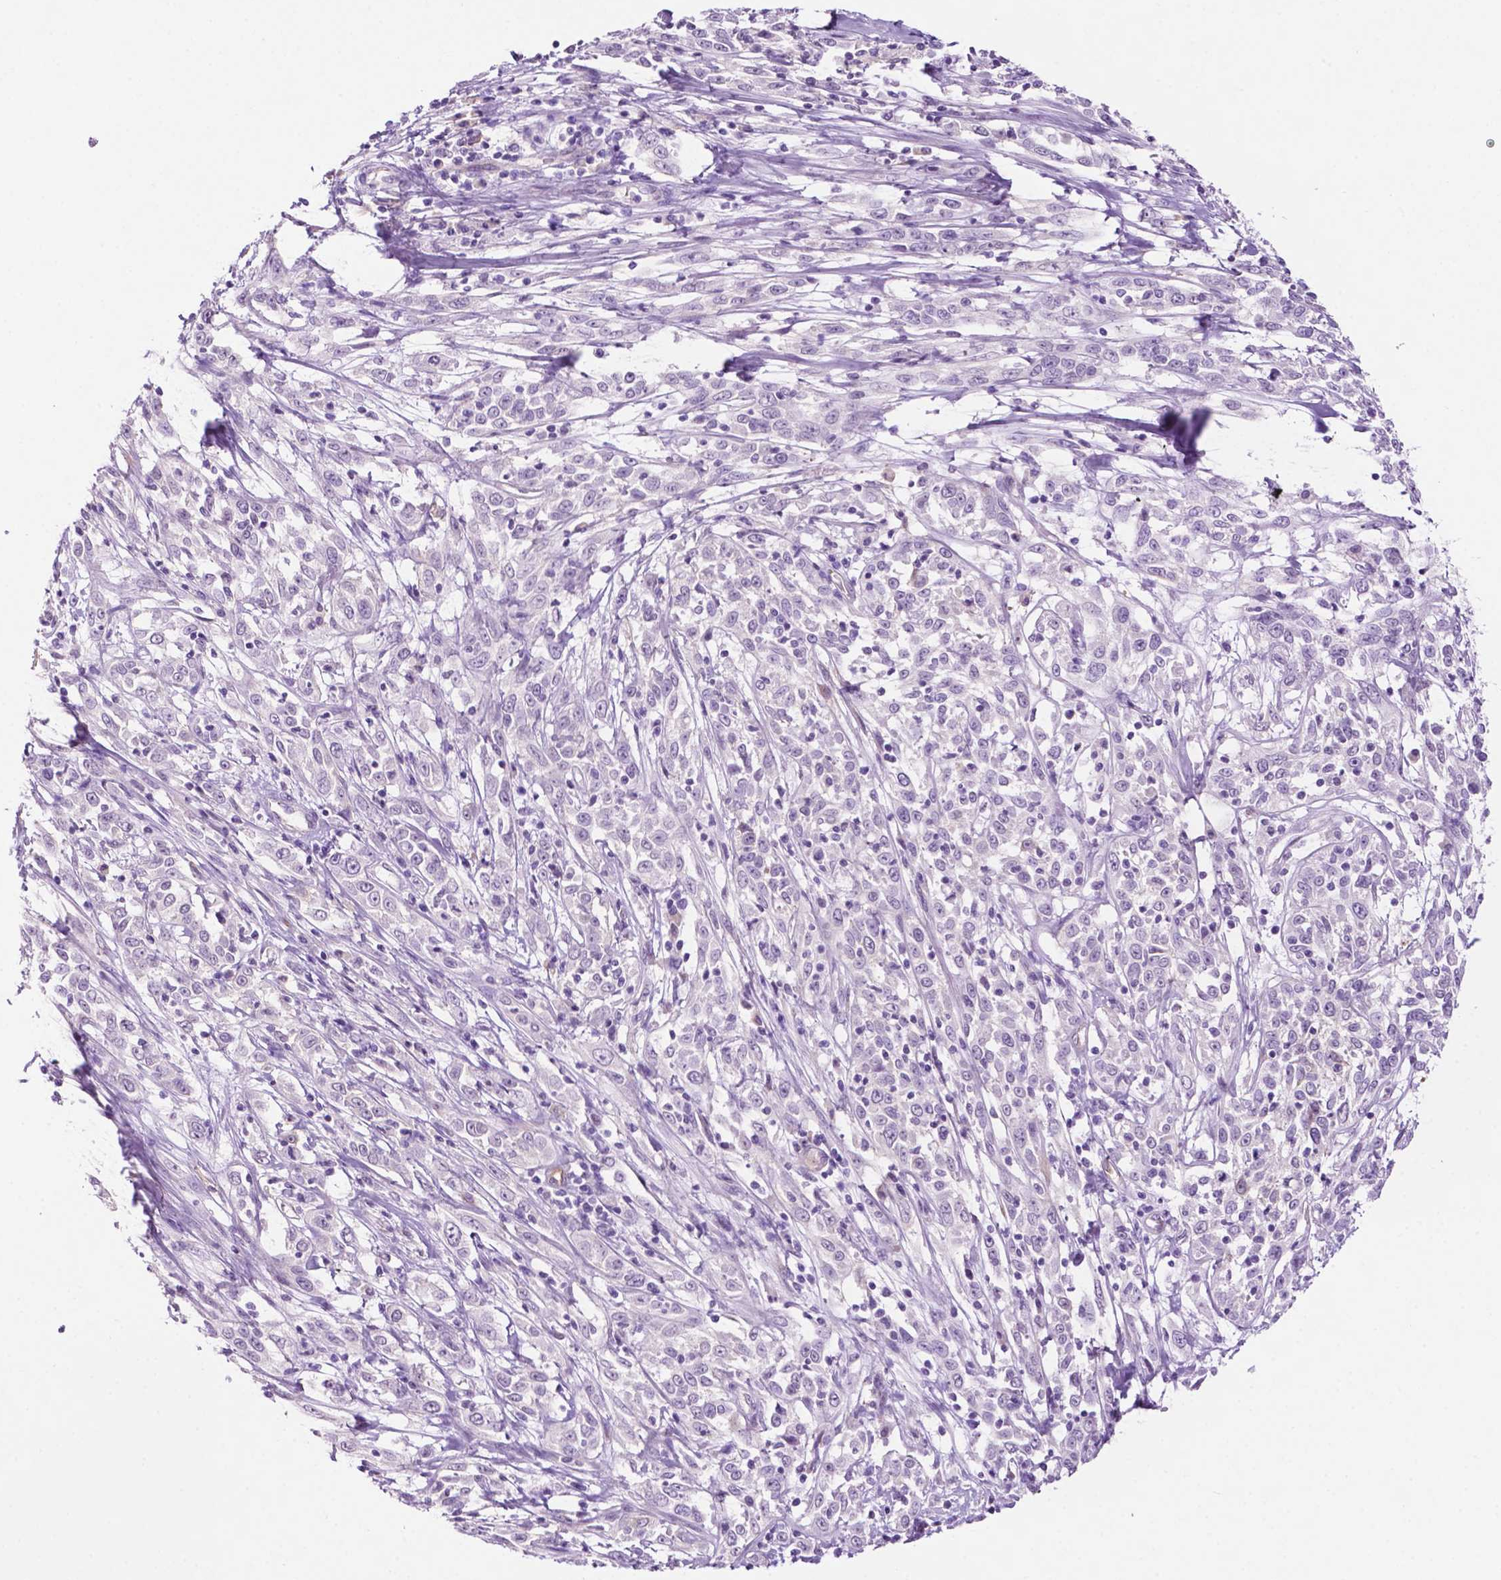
{"staining": {"intensity": "negative", "quantity": "none", "location": "none"}, "tissue": "cervical cancer", "cell_type": "Tumor cells", "image_type": "cancer", "snomed": [{"axis": "morphology", "description": "Adenocarcinoma, NOS"}, {"axis": "topography", "description": "Cervix"}], "caption": "Immunohistochemical staining of cervical cancer (adenocarcinoma) displays no significant staining in tumor cells.", "gene": "PHGR1", "patient": {"sex": "female", "age": 40}}